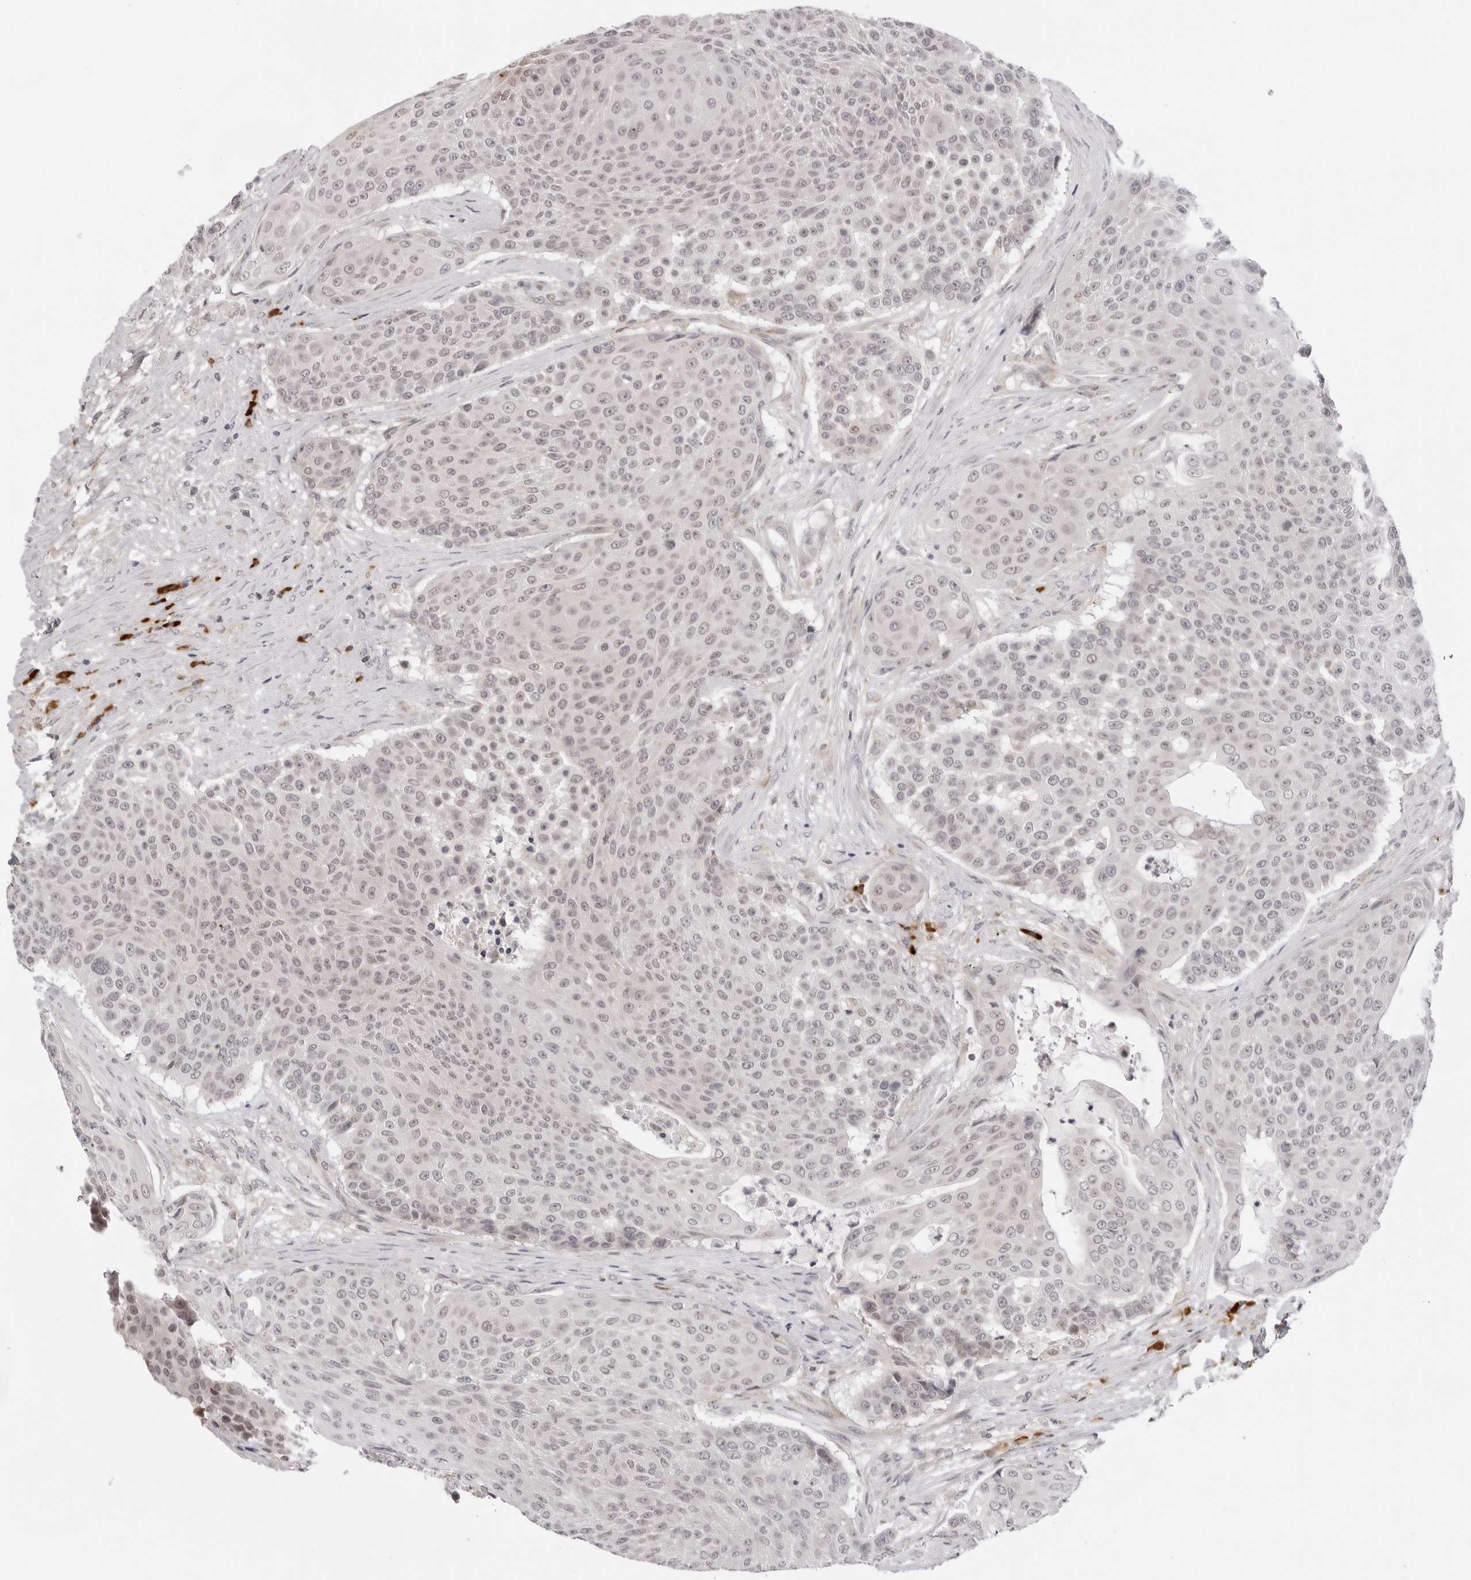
{"staining": {"intensity": "negative", "quantity": "none", "location": "none"}, "tissue": "urothelial cancer", "cell_type": "Tumor cells", "image_type": "cancer", "snomed": [{"axis": "morphology", "description": "Urothelial carcinoma, High grade"}, {"axis": "topography", "description": "Urinary bladder"}], "caption": "An IHC histopathology image of urothelial cancer is shown. There is no staining in tumor cells of urothelial cancer.", "gene": "IL17RA", "patient": {"sex": "female", "age": 63}}